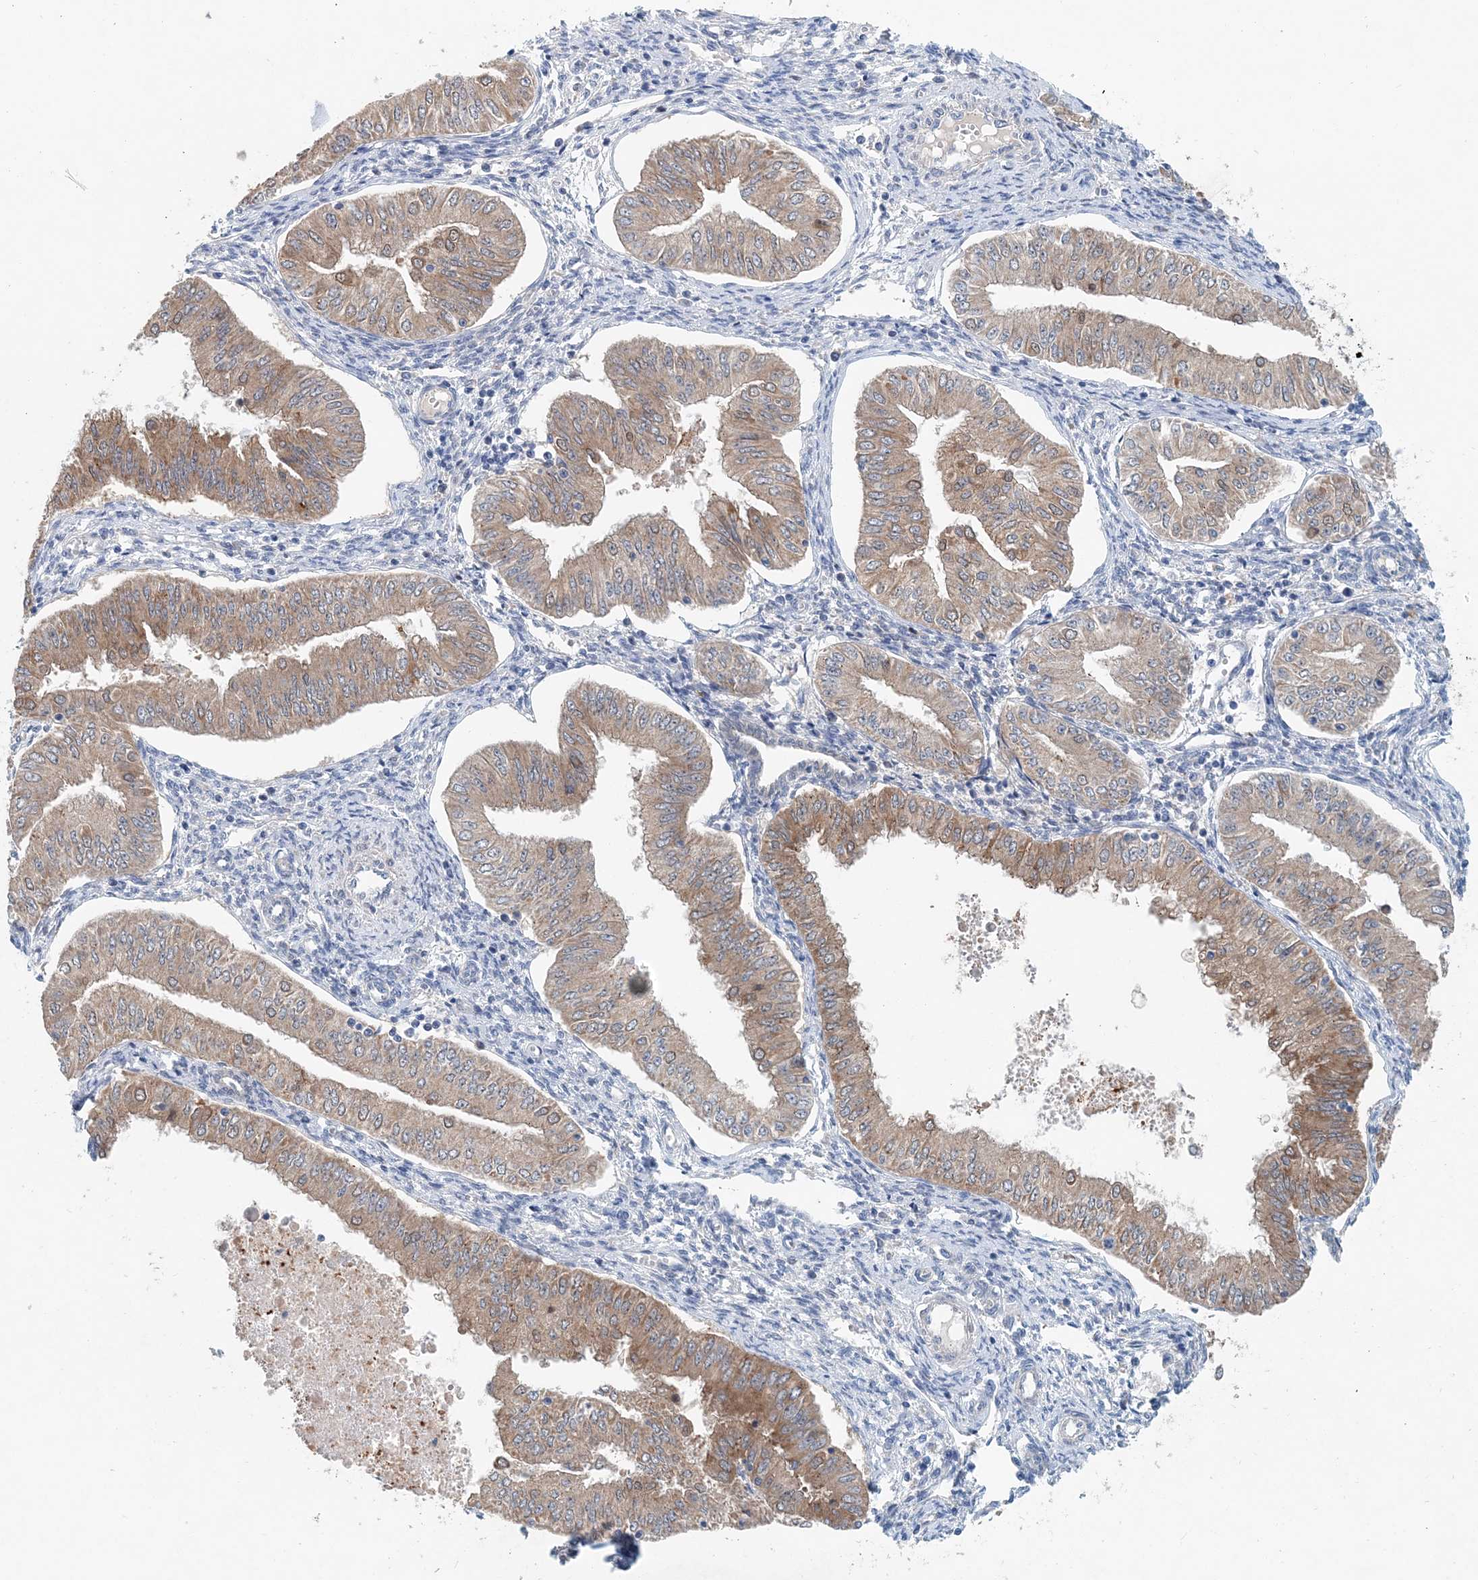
{"staining": {"intensity": "moderate", "quantity": ">75%", "location": "cytoplasmic/membranous"}, "tissue": "endometrial cancer", "cell_type": "Tumor cells", "image_type": "cancer", "snomed": [{"axis": "morphology", "description": "Normal tissue, NOS"}, {"axis": "morphology", "description": "Adenocarcinoma, NOS"}, {"axis": "topography", "description": "Endometrium"}], "caption": "There is medium levels of moderate cytoplasmic/membranous expression in tumor cells of endometrial cancer, as demonstrated by immunohistochemical staining (brown color).", "gene": "PFN2", "patient": {"sex": "female", "age": 53}}